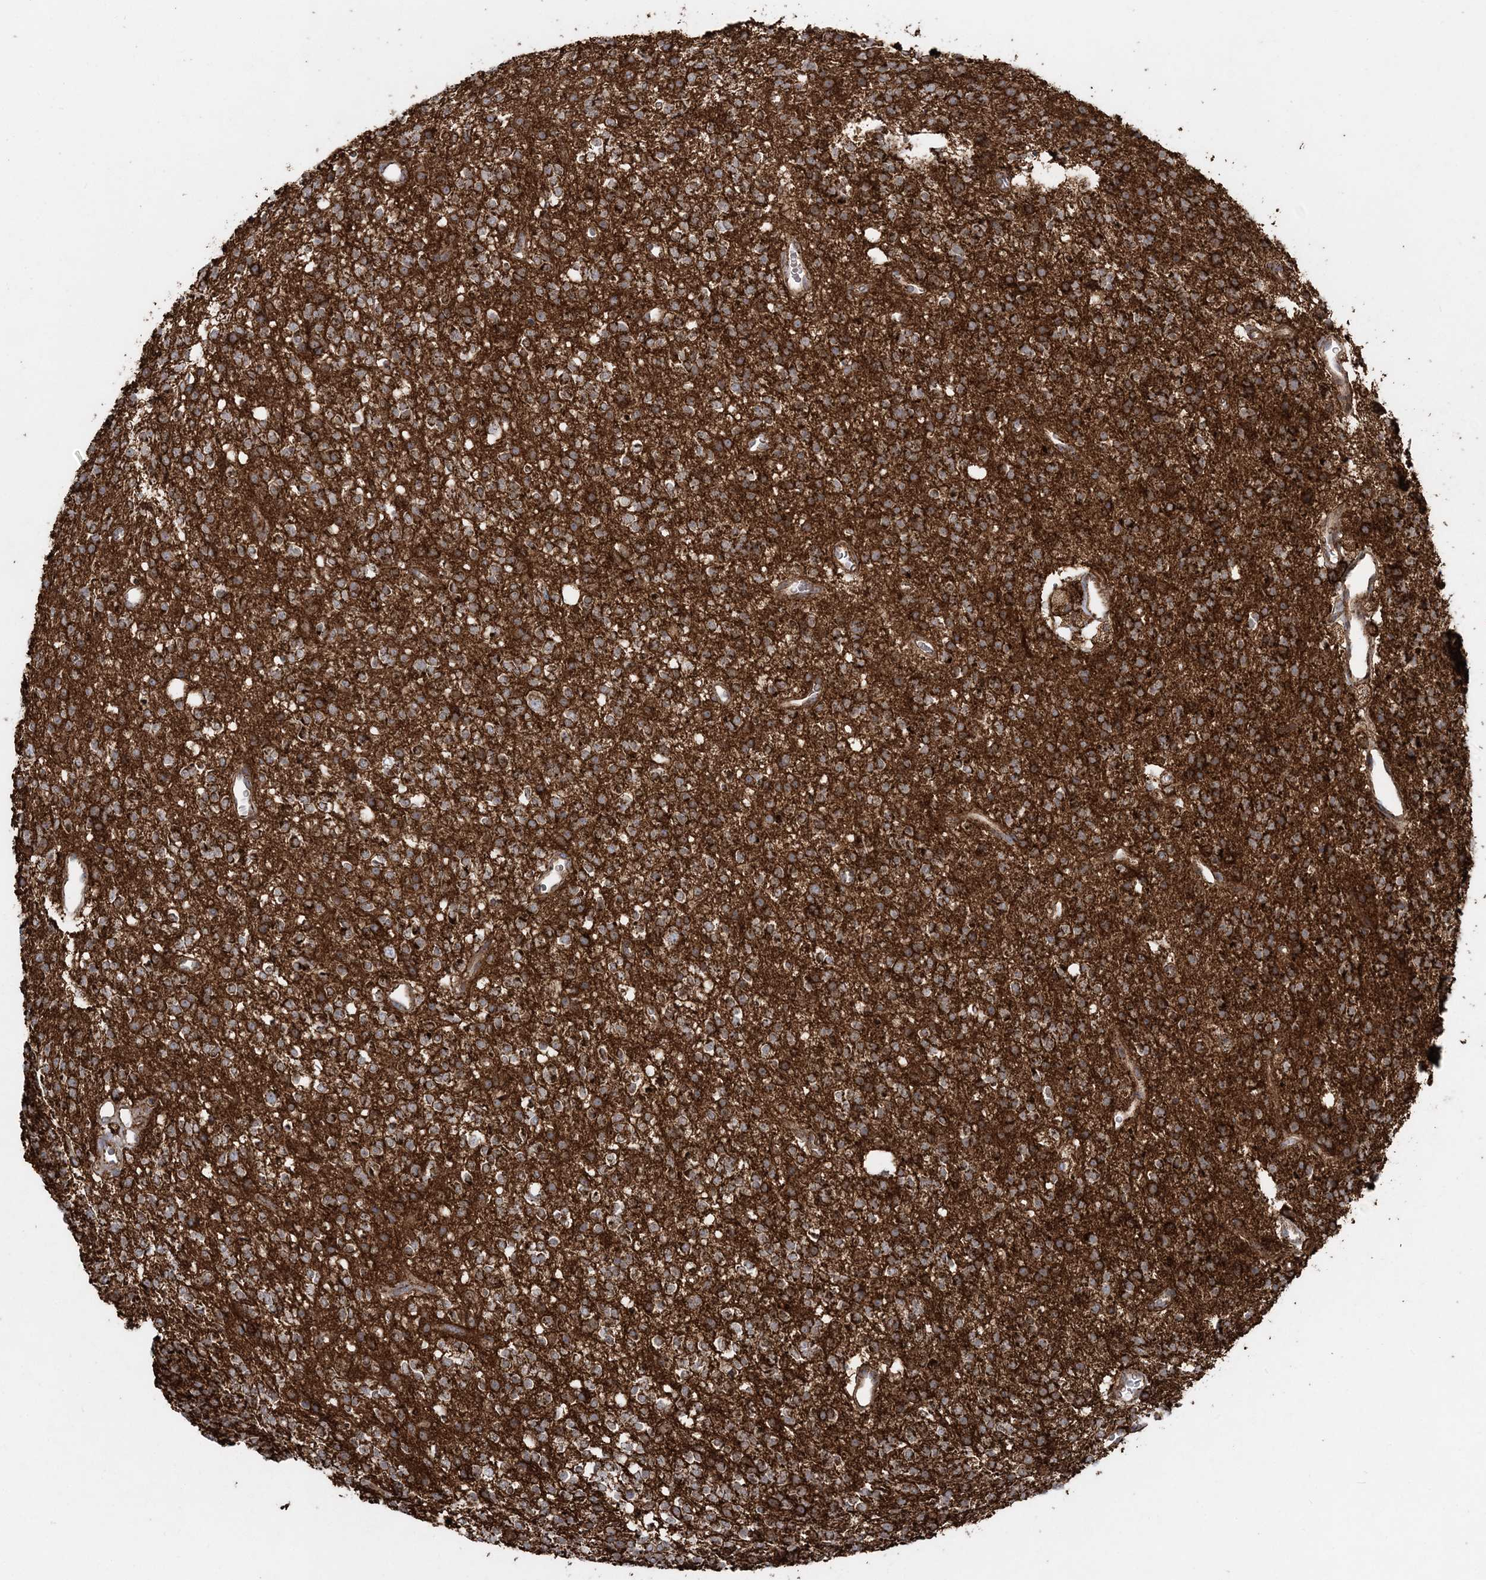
{"staining": {"intensity": "strong", "quantity": ">75%", "location": "cytoplasmic/membranous"}, "tissue": "glioma", "cell_type": "Tumor cells", "image_type": "cancer", "snomed": [{"axis": "morphology", "description": "Glioma, malignant, High grade"}, {"axis": "topography", "description": "Brain"}], "caption": "Immunohistochemistry (IHC) histopathology image of neoplastic tissue: glioma stained using immunohistochemistry shows high levels of strong protein expression localized specifically in the cytoplasmic/membranous of tumor cells, appearing as a cytoplasmic/membranous brown color.", "gene": "LRPPRC", "patient": {"sex": "male", "age": 34}}